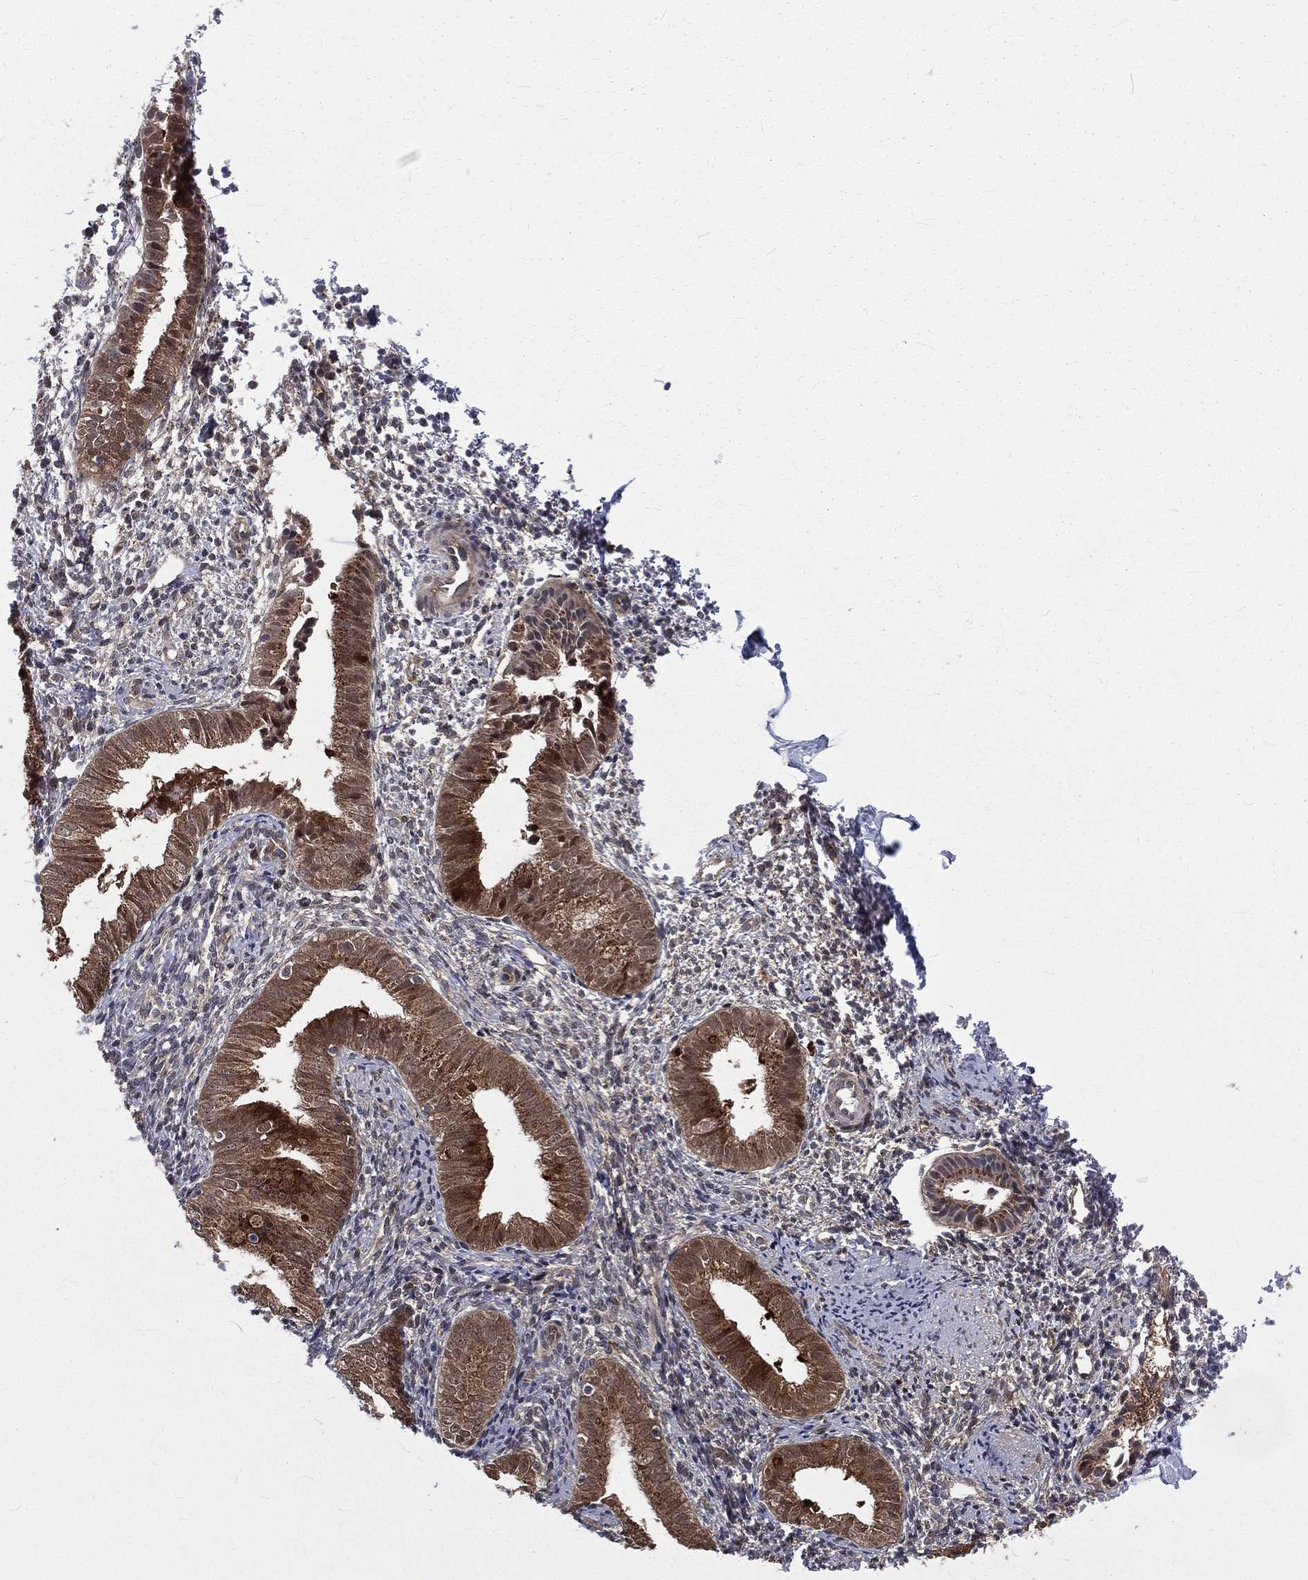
{"staining": {"intensity": "negative", "quantity": "none", "location": "none"}, "tissue": "endometrium", "cell_type": "Cells in endometrial stroma", "image_type": "normal", "snomed": [{"axis": "morphology", "description": "Normal tissue, NOS"}, {"axis": "topography", "description": "Endometrium"}], "caption": "IHC micrograph of normal endometrium stained for a protein (brown), which exhibits no expression in cells in endometrial stroma.", "gene": "ARL3", "patient": {"sex": "female", "age": 47}}